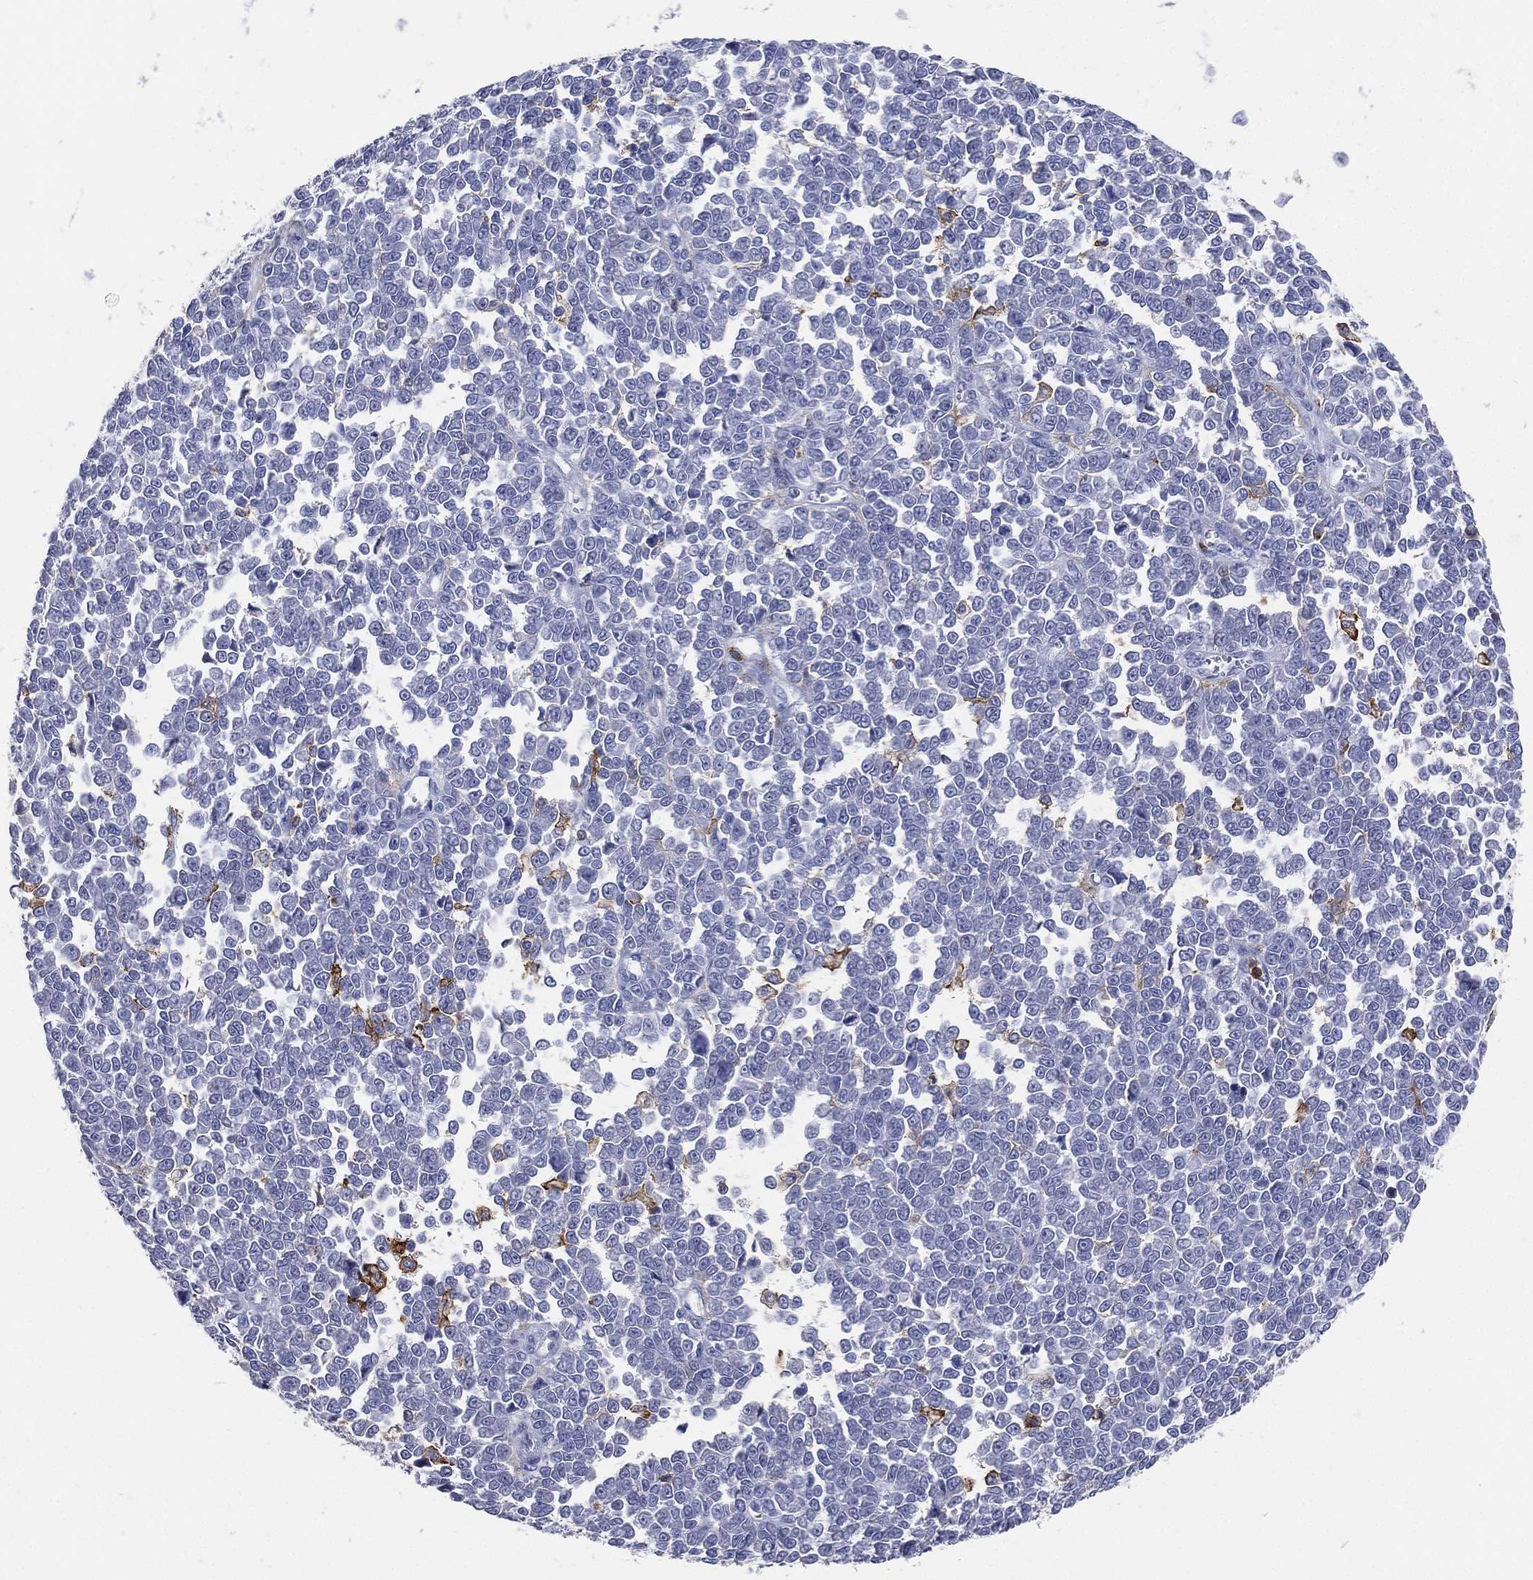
{"staining": {"intensity": "negative", "quantity": "none", "location": "none"}, "tissue": "melanoma", "cell_type": "Tumor cells", "image_type": "cancer", "snomed": [{"axis": "morphology", "description": "Malignant melanoma, NOS"}, {"axis": "topography", "description": "Skin"}], "caption": "This image is of malignant melanoma stained with IHC to label a protein in brown with the nuclei are counter-stained blue. There is no positivity in tumor cells. (Stains: DAB IHC with hematoxylin counter stain, Microscopy: brightfield microscopy at high magnification).", "gene": "CD33", "patient": {"sex": "female", "age": 95}}